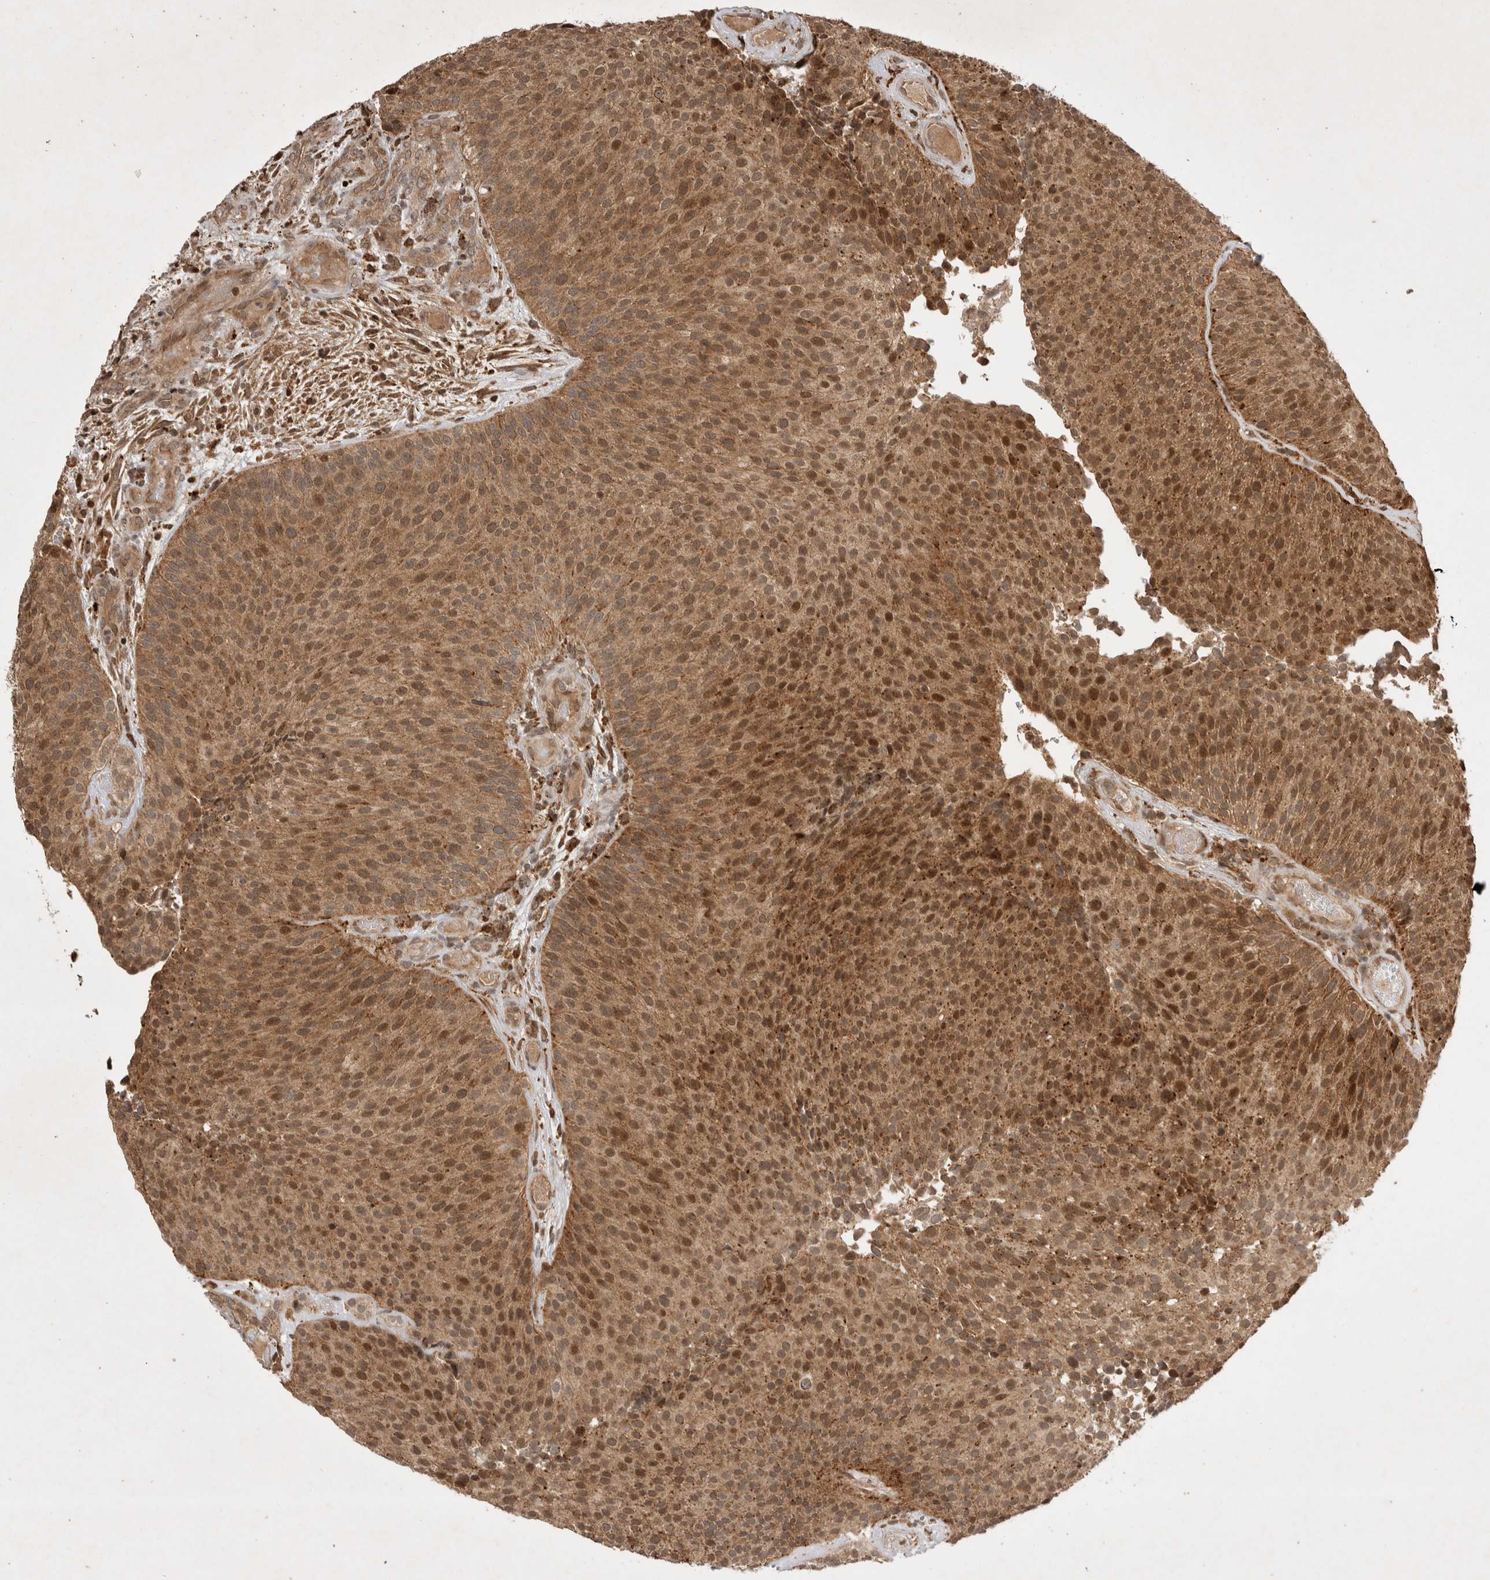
{"staining": {"intensity": "moderate", "quantity": ">75%", "location": "cytoplasmic/membranous,nuclear"}, "tissue": "urothelial cancer", "cell_type": "Tumor cells", "image_type": "cancer", "snomed": [{"axis": "morphology", "description": "Urothelial carcinoma, Low grade"}, {"axis": "topography", "description": "Urinary bladder"}], "caption": "A brown stain labels moderate cytoplasmic/membranous and nuclear expression of a protein in human urothelial carcinoma (low-grade) tumor cells. The protein of interest is stained brown, and the nuclei are stained in blue (DAB IHC with brightfield microscopy, high magnification).", "gene": "FAM221A", "patient": {"sex": "male", "age": 86}}